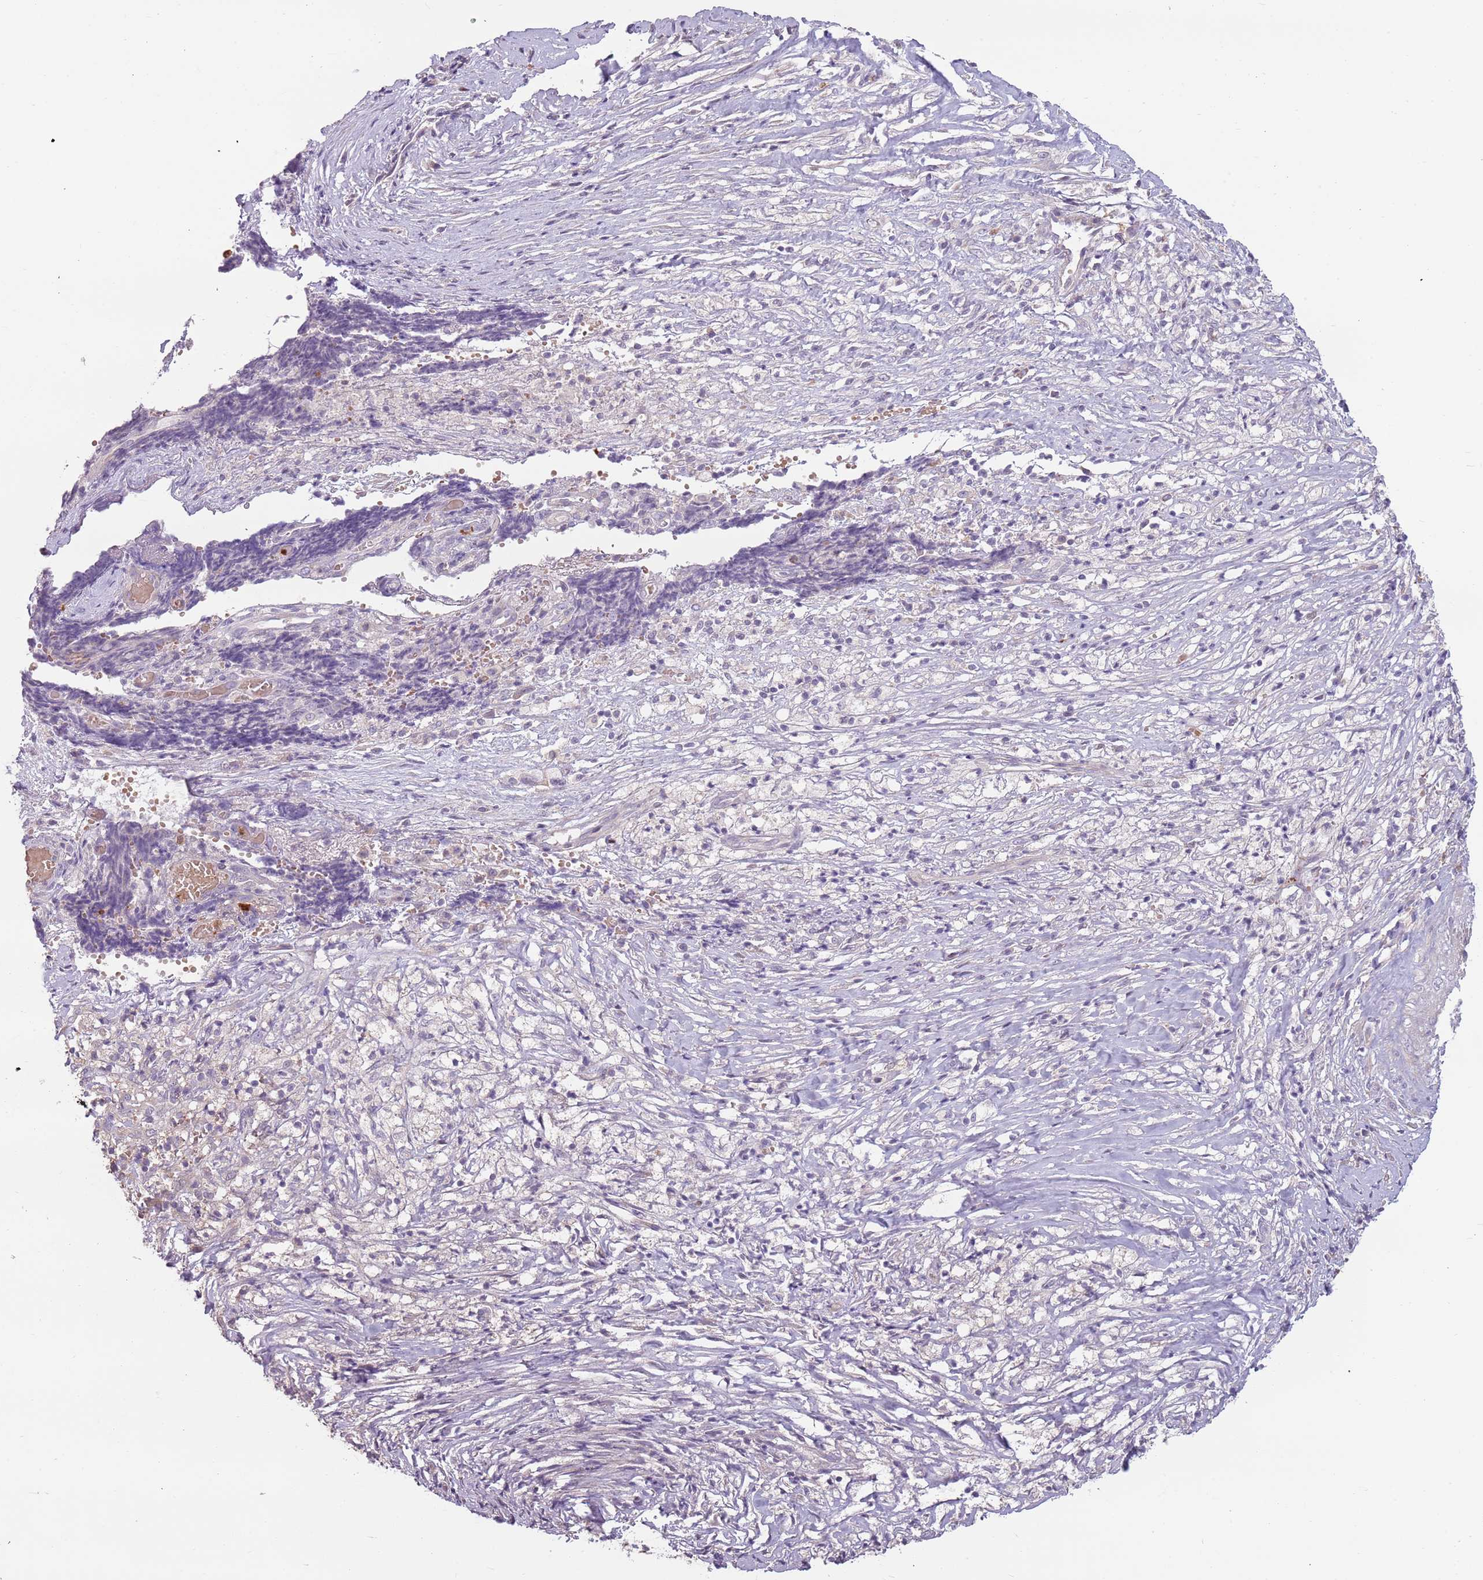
{"staining": {"intensity": "negative", "quantity": "none", "location": "none"}, "tissue": "ovarian cancer", "cell_type": "Tumor cells", "image_type": "cancer", "snomed": [{"axis": "morphology", "description": "Carcinoma, endometroid"}, {"axis": "topography", "description": "Ovary"}], "caption": "High magnification brightfield microscopy of ovarian cancer (endometroid carcinoma) stained with DAB (brown) and counterstained with hematoxylin (blue): tumor cells show no significant expression.", "gene": "SPAG4", "patient": {"sex": "female", "age": 42}}